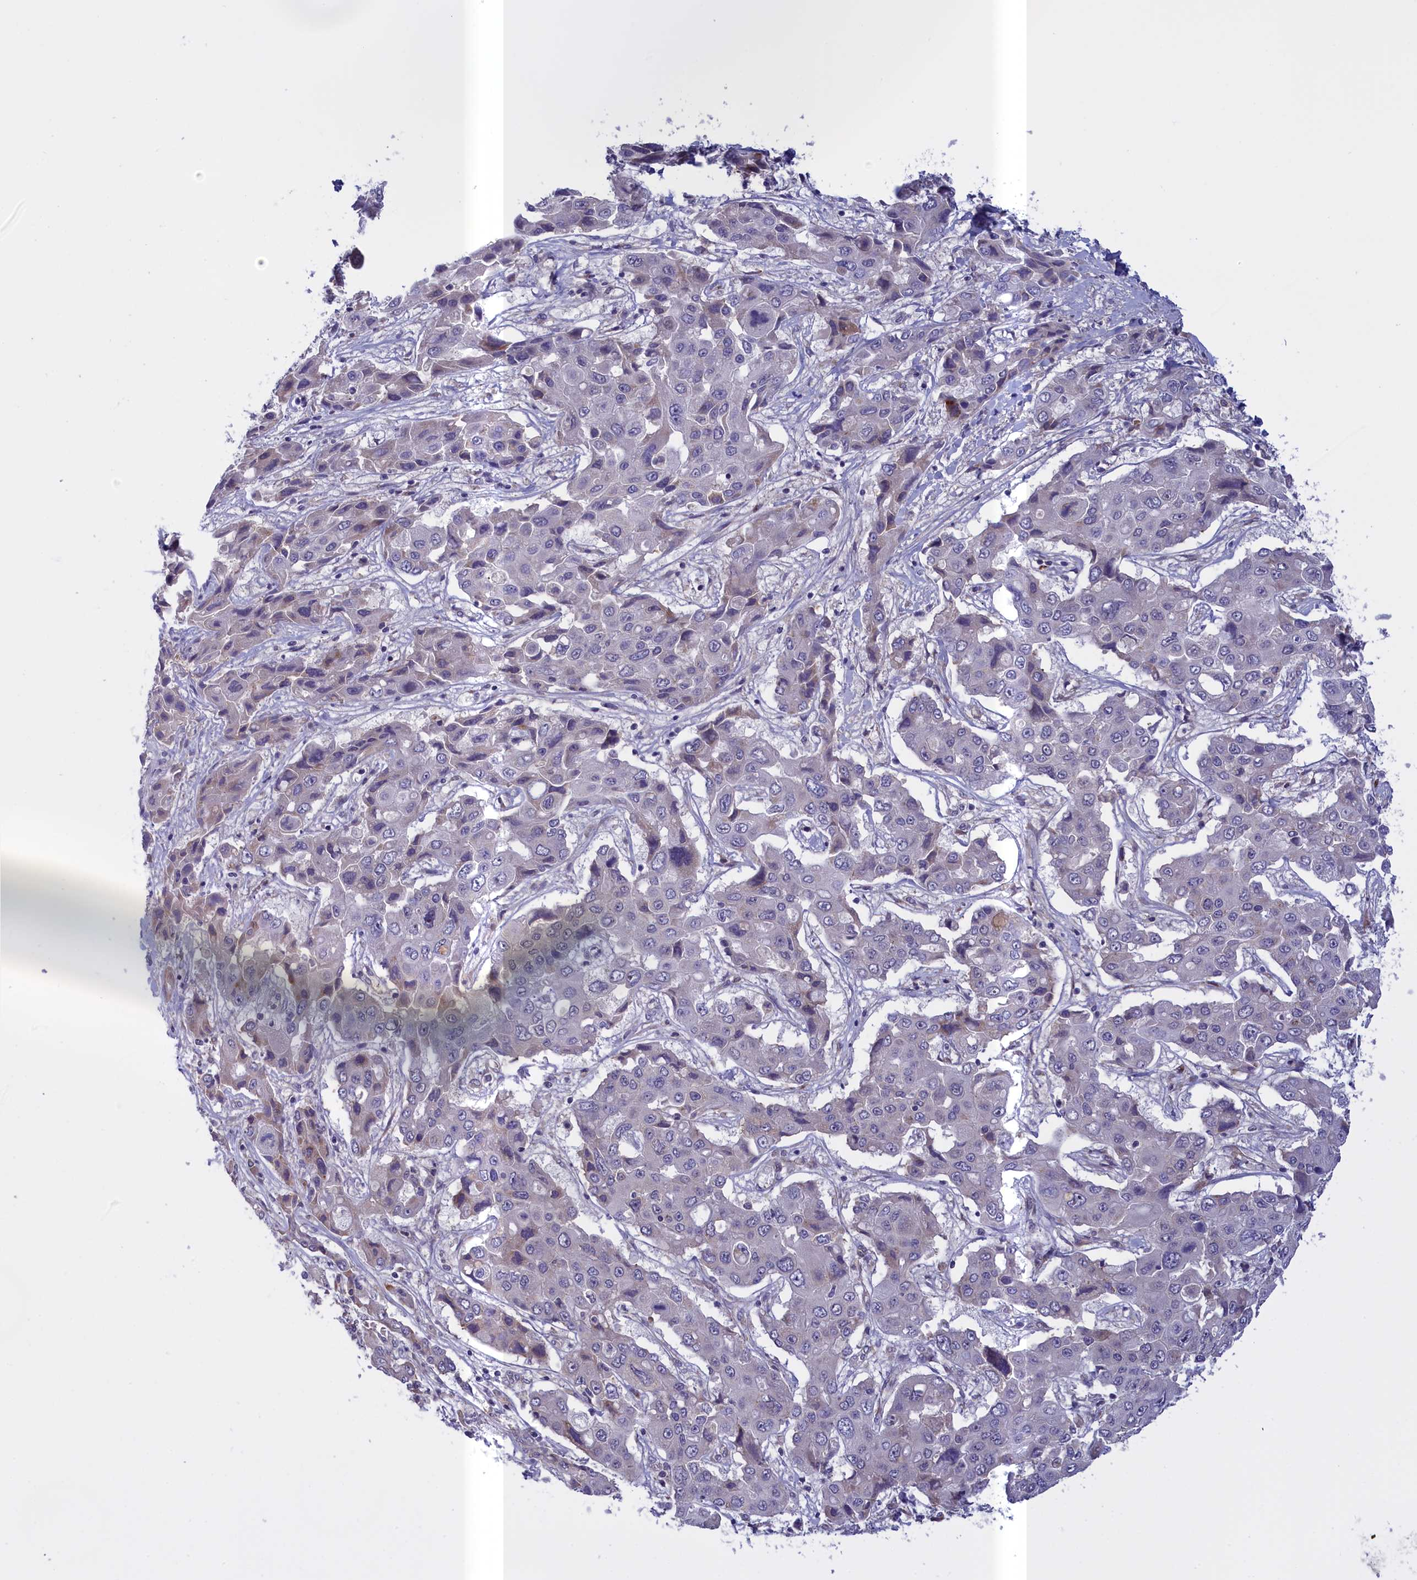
{"staining": {"intensity": "negative", "quantity": "none", "location": "none"}, "tissue": "liver cancer", "cell_type": "Tumor cells", "image_type": "cancer", "snomed": [{"axis": "morphology", "description": "Cholangiocarcinoma"}, {"axis": "topography", "description": "Liver"}], "caption": "Liver cancer (cholangiocarcinoma) was stained to show a protein in brown. There is no significant expression in tumor cells. (Stains: DAB immunohistochemistry (IHC) with hematoxylin counter stain, Microscopy: brightfield microscopy at high magnification).", "gene": "IGFALS", "patient": {"sex": "male", "age": 67}}